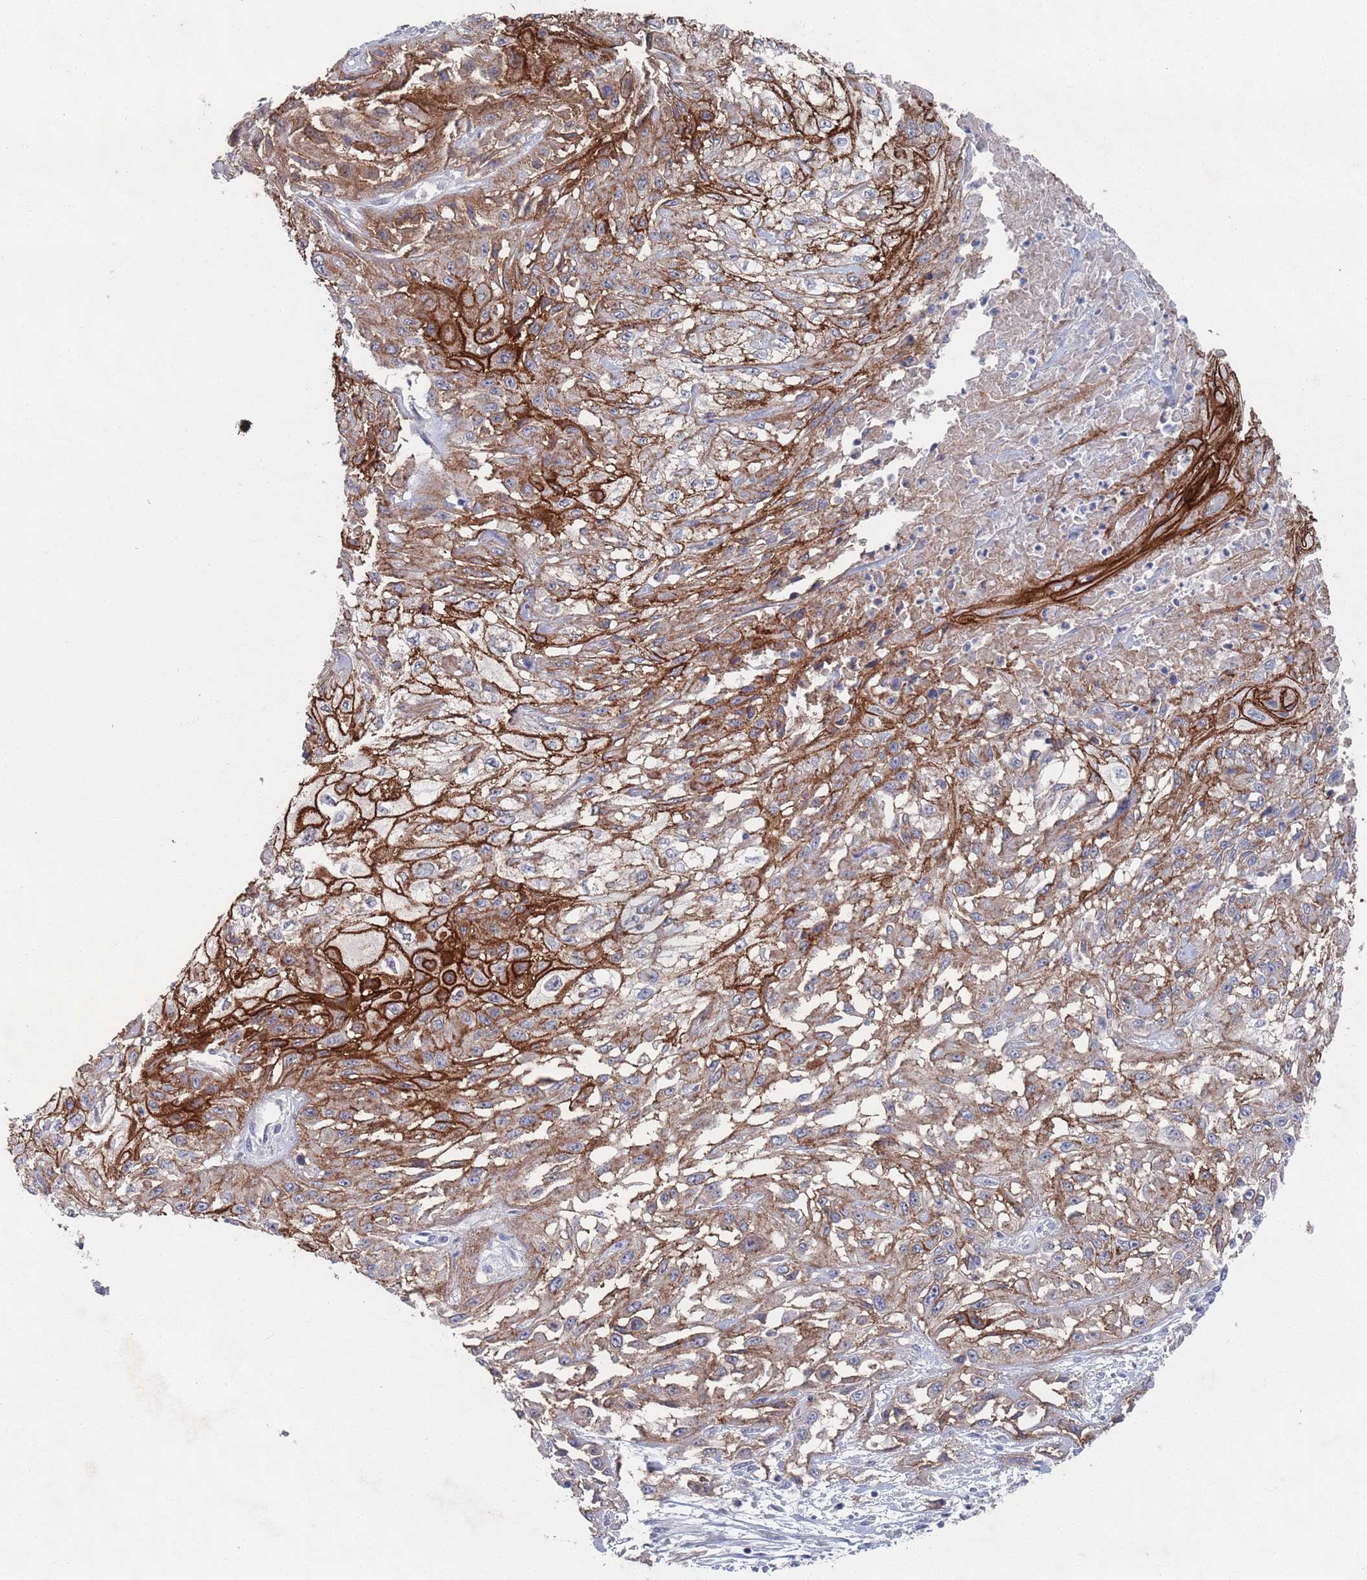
{"staining": {"intensity": "strong", "quantity": "25%-75%", "location": "cytoplasmic/membranous"}, "tissue": "skin cancer", "cell_type": "Tumor cells", "image_type": "cancer", "snomed": [{"axis": "morphology", "description": "Squamous cell carcinoma, NOS"}, {"axis": "morphology", "description": "Squamous cell carcinoma, metastatic, NOS"}, {"axis": "topography", "description": "Skin"}, {"axis": "topography", "description": "Lymph node"}], "caption": "Strong cytoplasmic/membranous protein expression is seen in approximately 25%-75% of tumor cells in skin metastatic squamous cell carcinoma. Immunohistochemistry stains the protein in brown and the nuclei are stained blue.", "gene": "PROM2", "patient": {"sex": "male", "age": 75}}